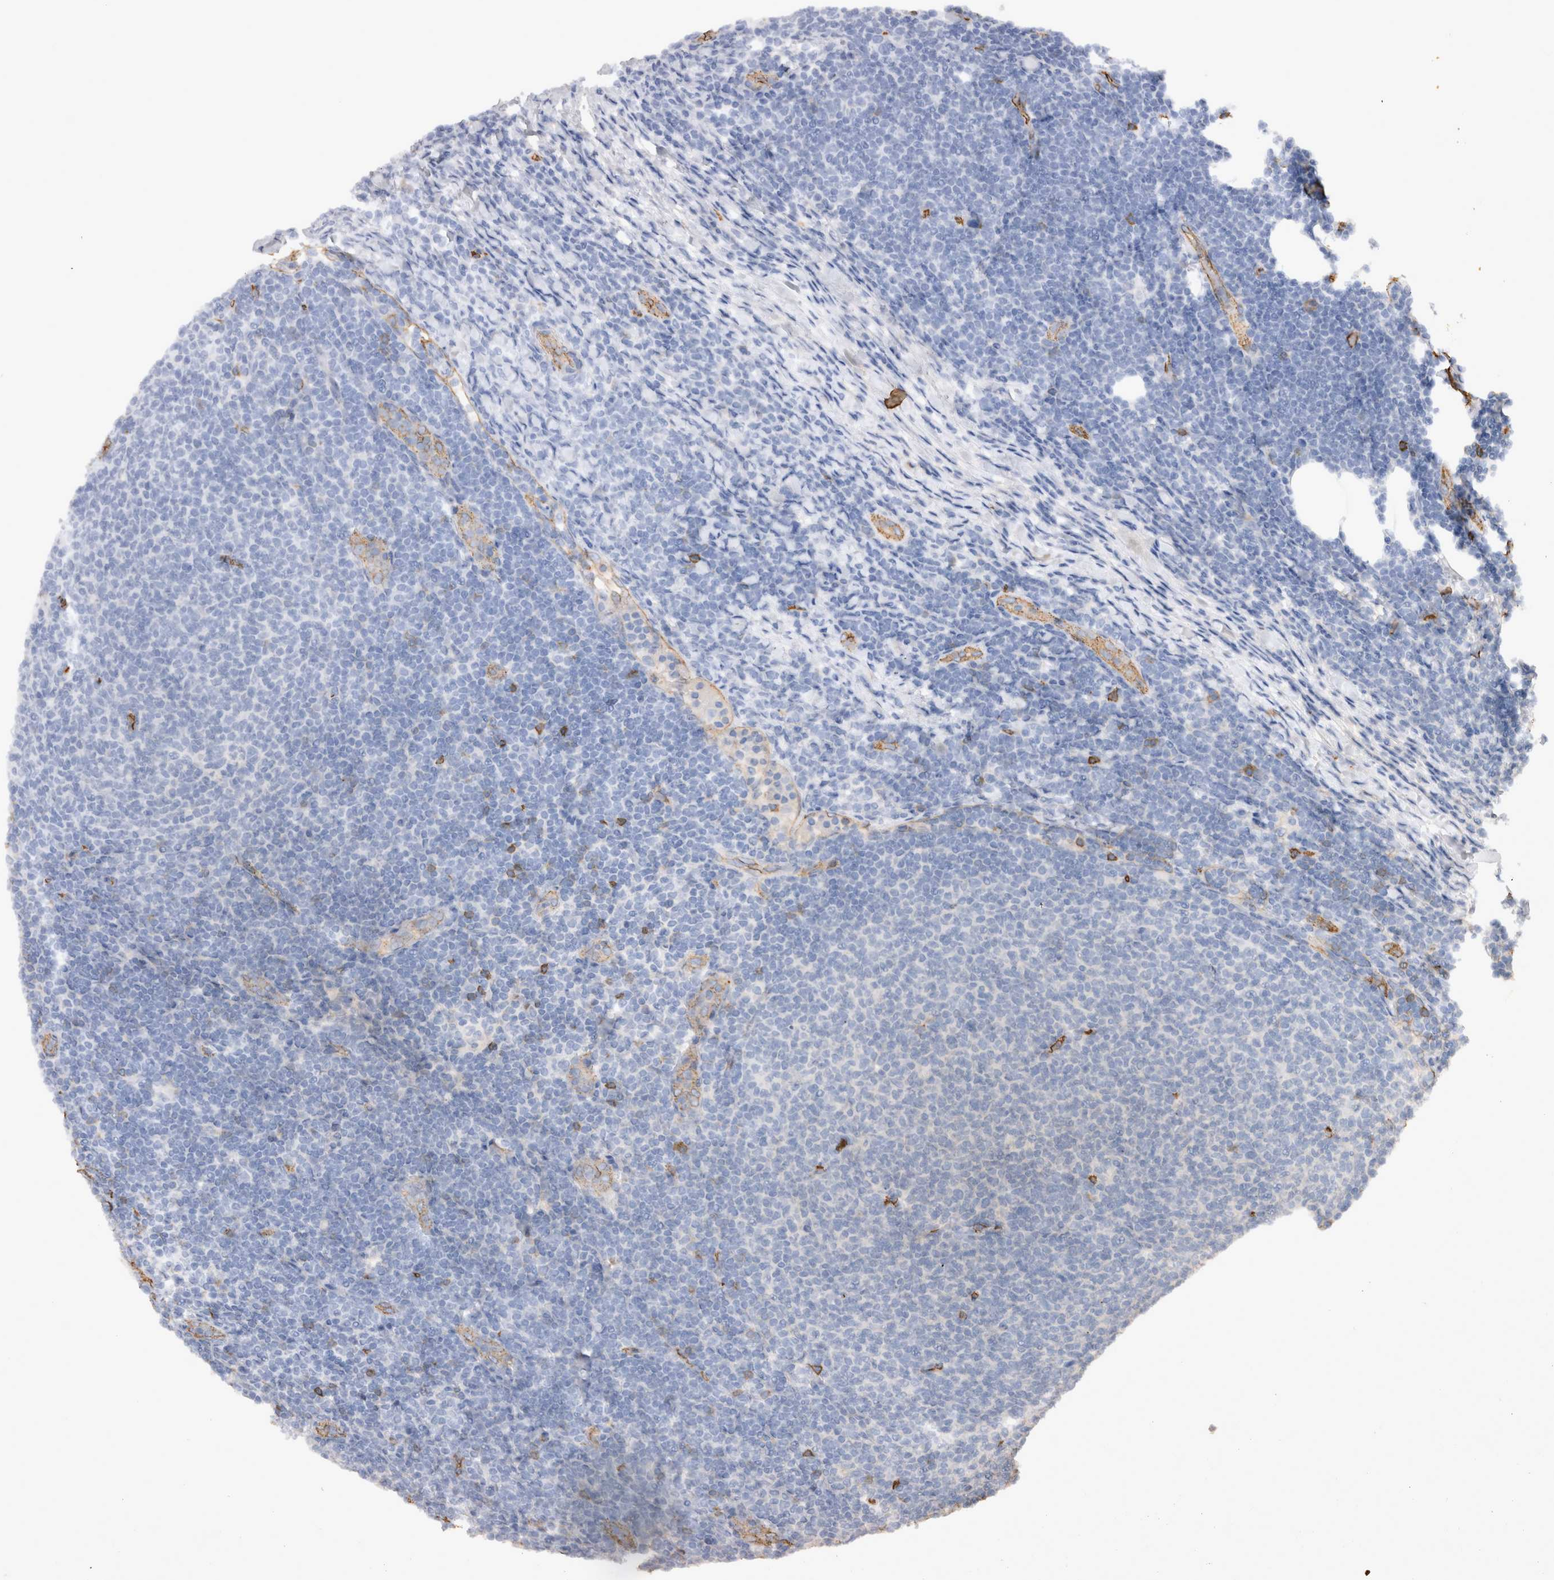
{"staining": {"intensity": "negative", "quantity": "none", "location": "none"}, "tissue": "lymphoma", "cell_type": "Tumor cells", "image_type": "cancer", "snomed": [{"axis": "morphology", "description": "Malignant lymphoma, non-Hodgkin's type, Low grade"}, {"axis": "topography", "description": "Lymph node"}], "caption": "The image exhibits no significant positivity in tumor cells of low-grade malignant lymphoma, non-Hodgkin's type.", "gene": "IL17RC", "patient": {"sex": "male", "age": 66}}